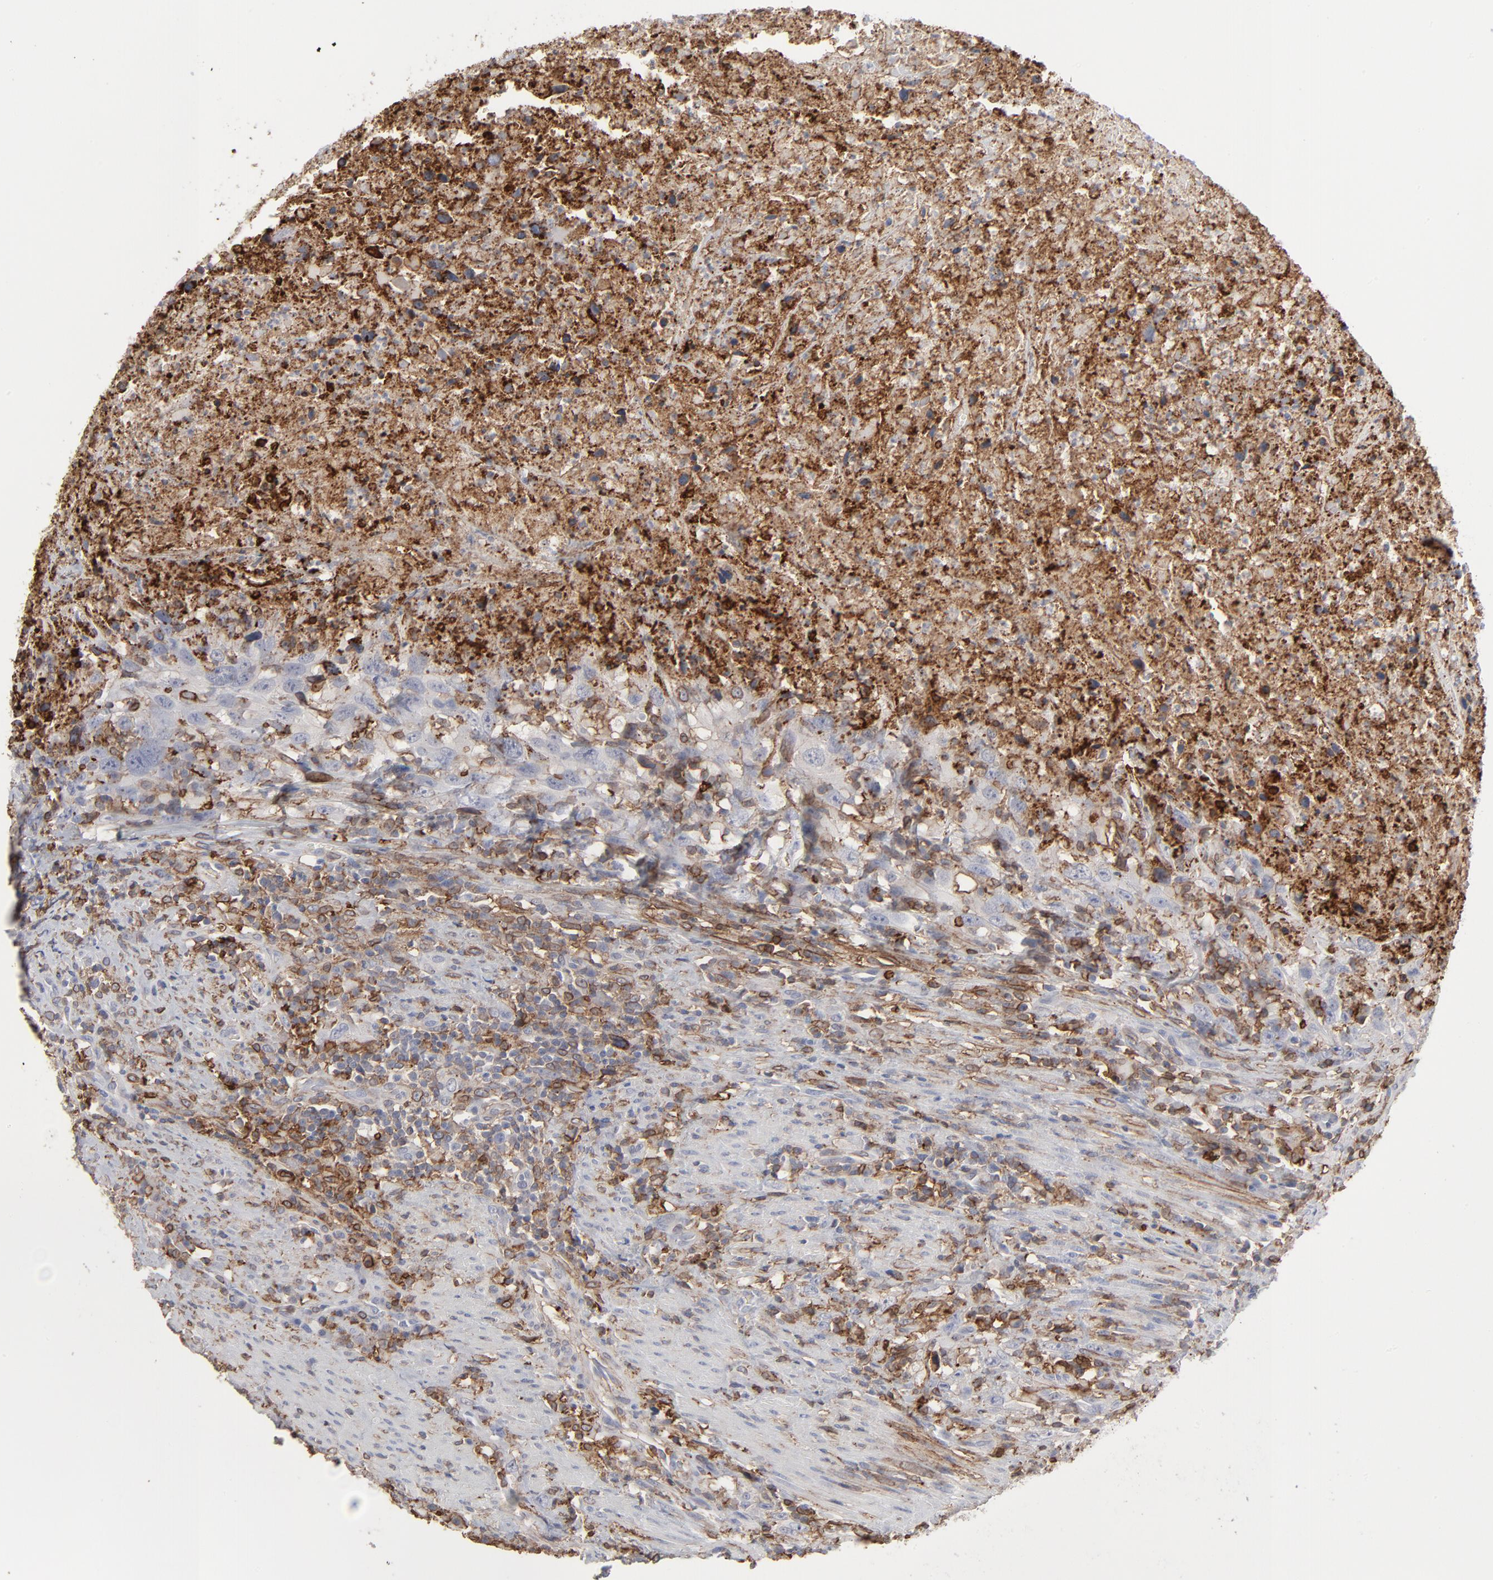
{"staining": {"intensity": "moderate", "quantity": ">75%", "location": "cytoplasmic/membranous"}, "tissue": "urothelial cancer", "cell_type": "Tumor cells", "image_type": "cancer", "snomed": [{"axis": "morphology", "description": "Urothelial carcinoma, High grade"}, {"axis": "topography", "description": "Urinary bladder"}], "caption": "A histopathology image of human urothelial cancer stained for a protein reveals moderate cytoplasmic/membranous brown staining in tumor cells.", "gene": "ANXA5", "patient": {"sex": "male", "age": 61}}